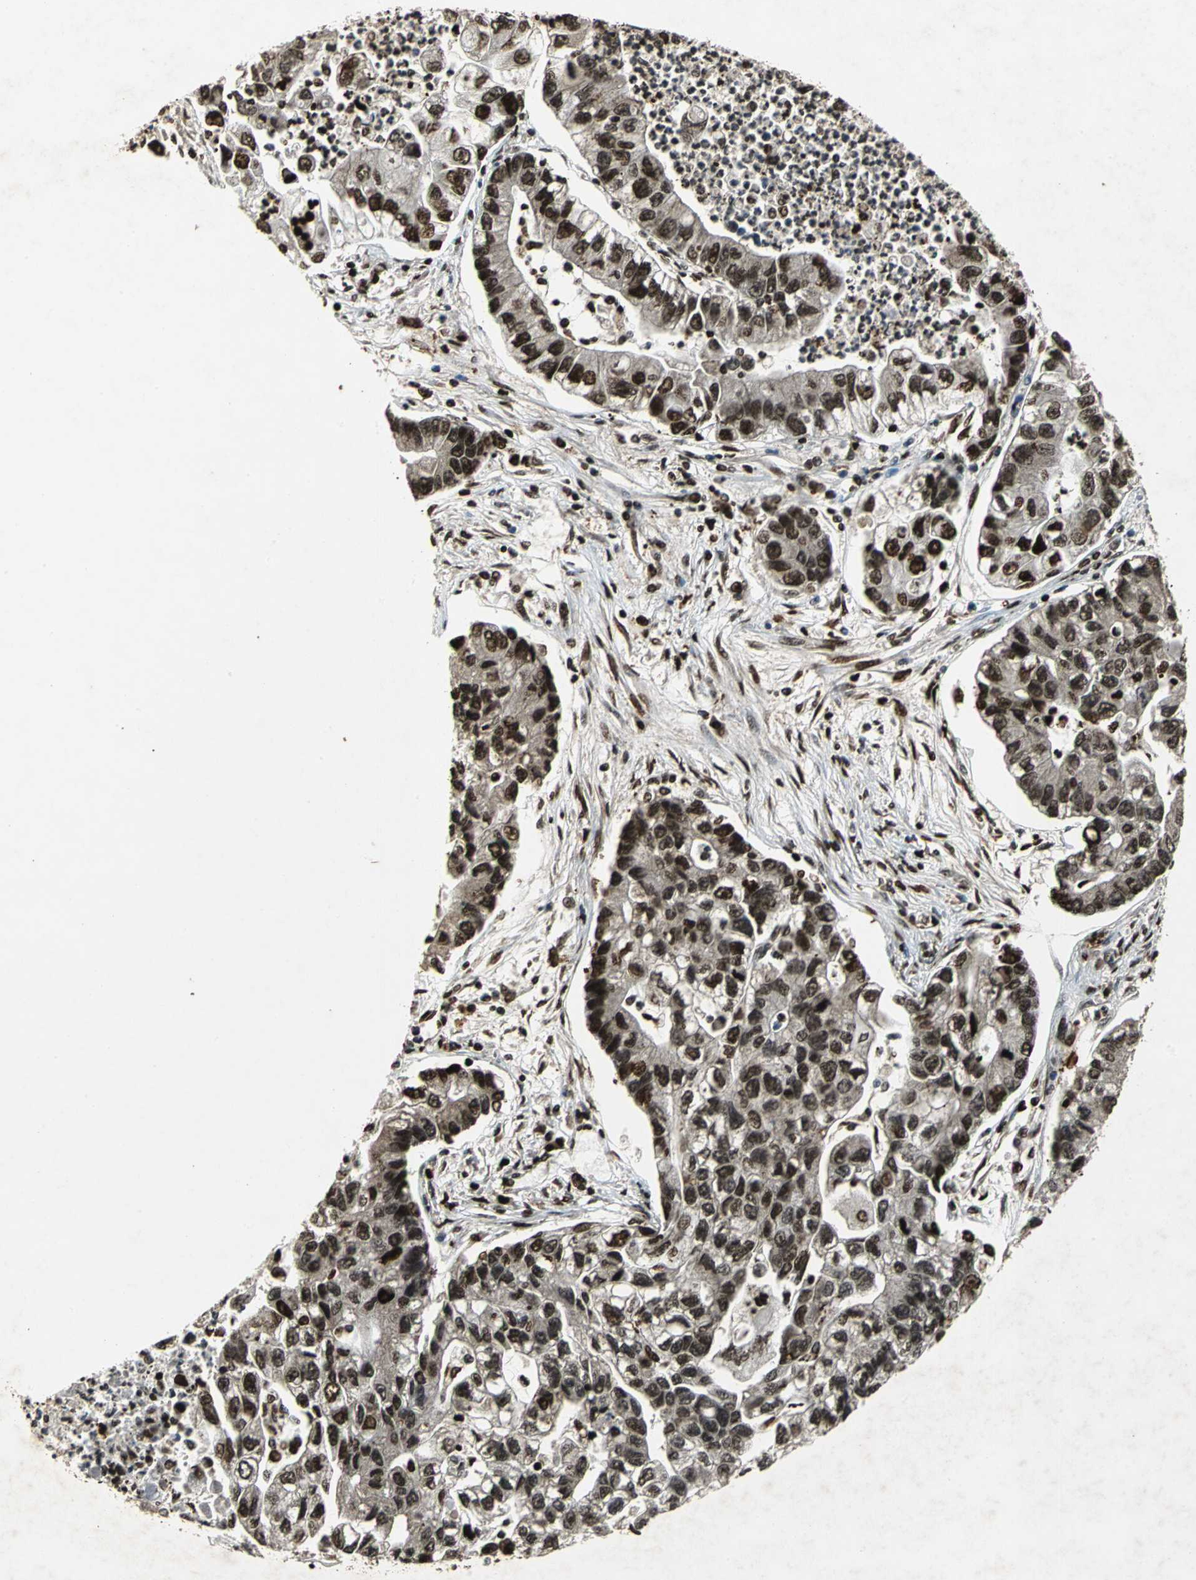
{"staining": {"intensity": "strong", "quantity": ">75%", "location": "nuclear"}, "tissue": "lung cancer", "cell_type": "Tumor cells", "image_type": "cancer", "snomed": [{"axis": "morphology", "description": "Adenocarcinoma, NOS"}, {"axis": "topography", "description": "Lung"}], "caption": "Lung cancer (adenocarcinoma) stained for a protein (brown) displays strong nuclear positive staining in about >75% of tumor cells.", "gene": "ANP32A", "patient": {"sex": "female", "age": 51}}